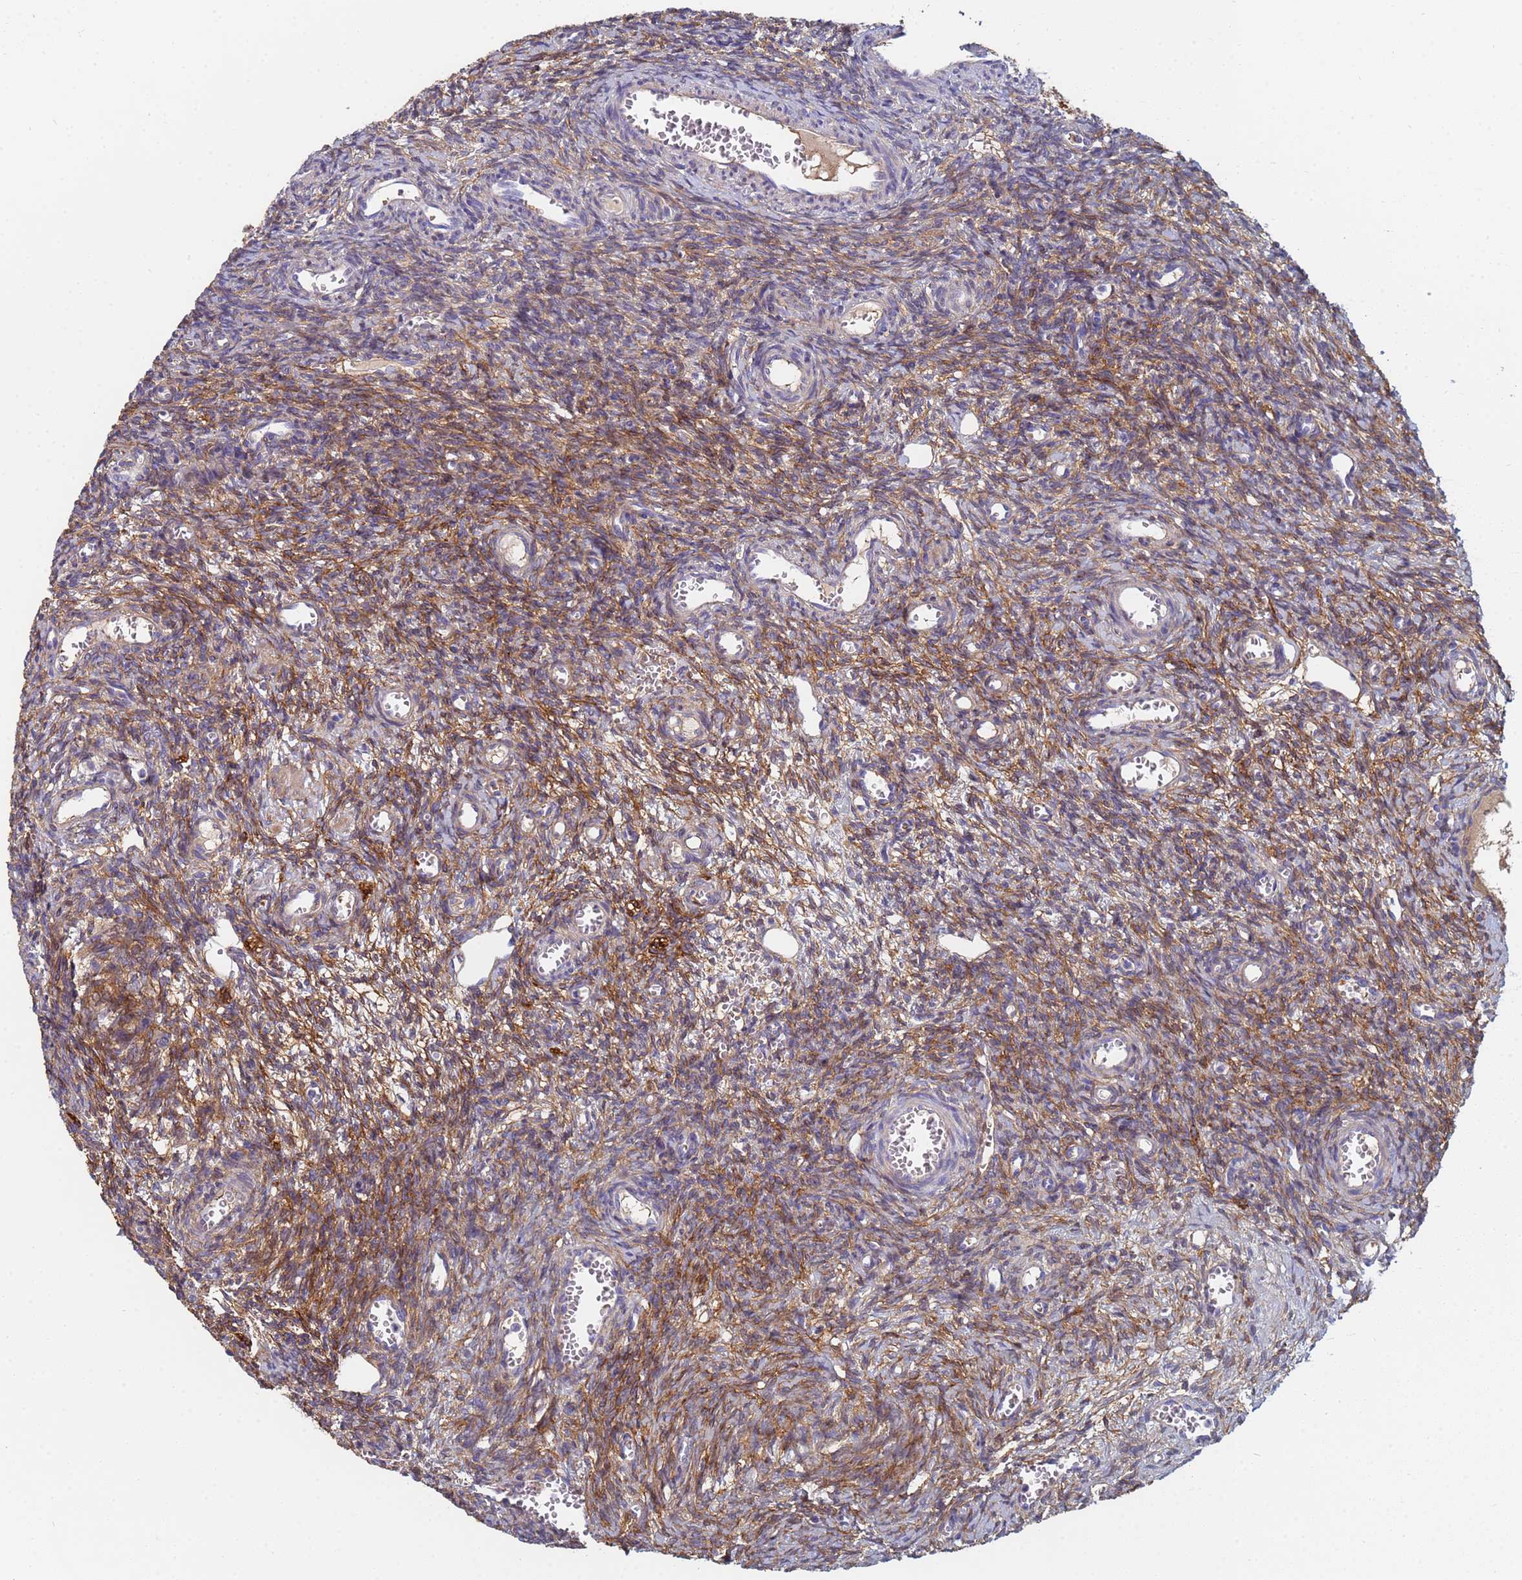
{"staining": {"intensity": "strong", "quantity": "25%-75%", "location": "cytoplasmic/membranous"}, "tissue": "ovary", "cell_type": "Ovarian stroma cells", "image_type": "normal", "snomed": [{"axis": "morphology", "description": "Normal tissue, NOS"}, {"axis": "topography", "description": "Ovary"}], "caption": "Immunohistochemical staining of unremarkable ovary demonstrates strong cytoplasmic/membranous protein positivity in approximately 25%-75% of ovarian stroma cells.", "gene": "ABCA8", "patient": {"sex": "female", "age": 39}}